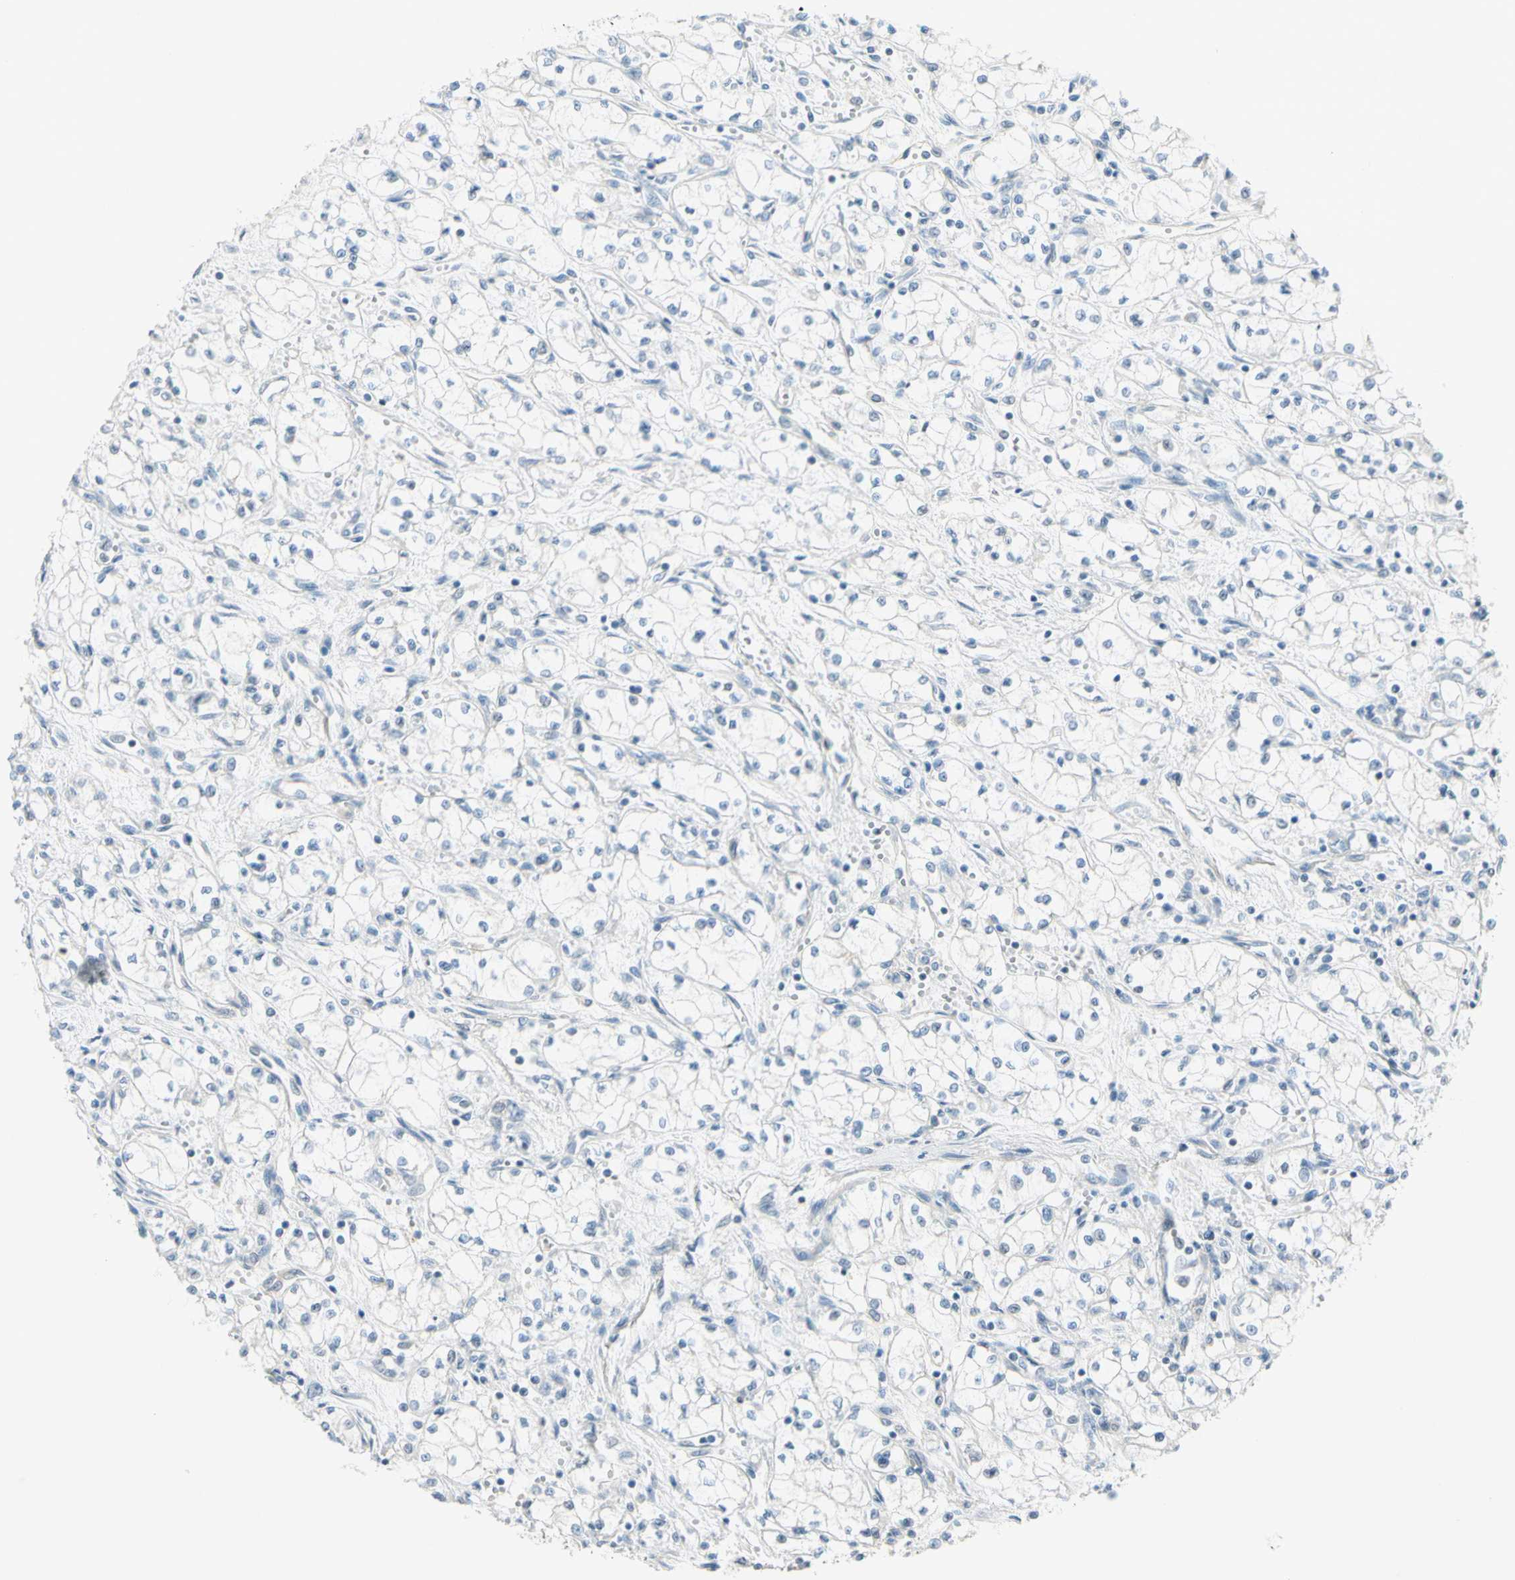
{"staining": {"intensity": "negative", "quantity": "none", "location": "none"}, "tissue": "renal cancer", "cell_type": "Tumor cells", "image_type": "cancer", "snomed": [{"axis": "morphology", "description": "Normal tissue, NOS"}, {"axis": "morphology", "description": "Adenocarcinoma, NOS"}, {"axis": "topography", "description": "Kidney"}], "caption": "IHC photomicrograph of human renal cancer (adenocarcinoma) stained for a protein (brown), which displays no expression in tumor cells. (Immunohistochemistry, brightfield microscopy, high magnification).", "gene": "CYP2E1", "patient": {"sex": "male", "age": 59}}